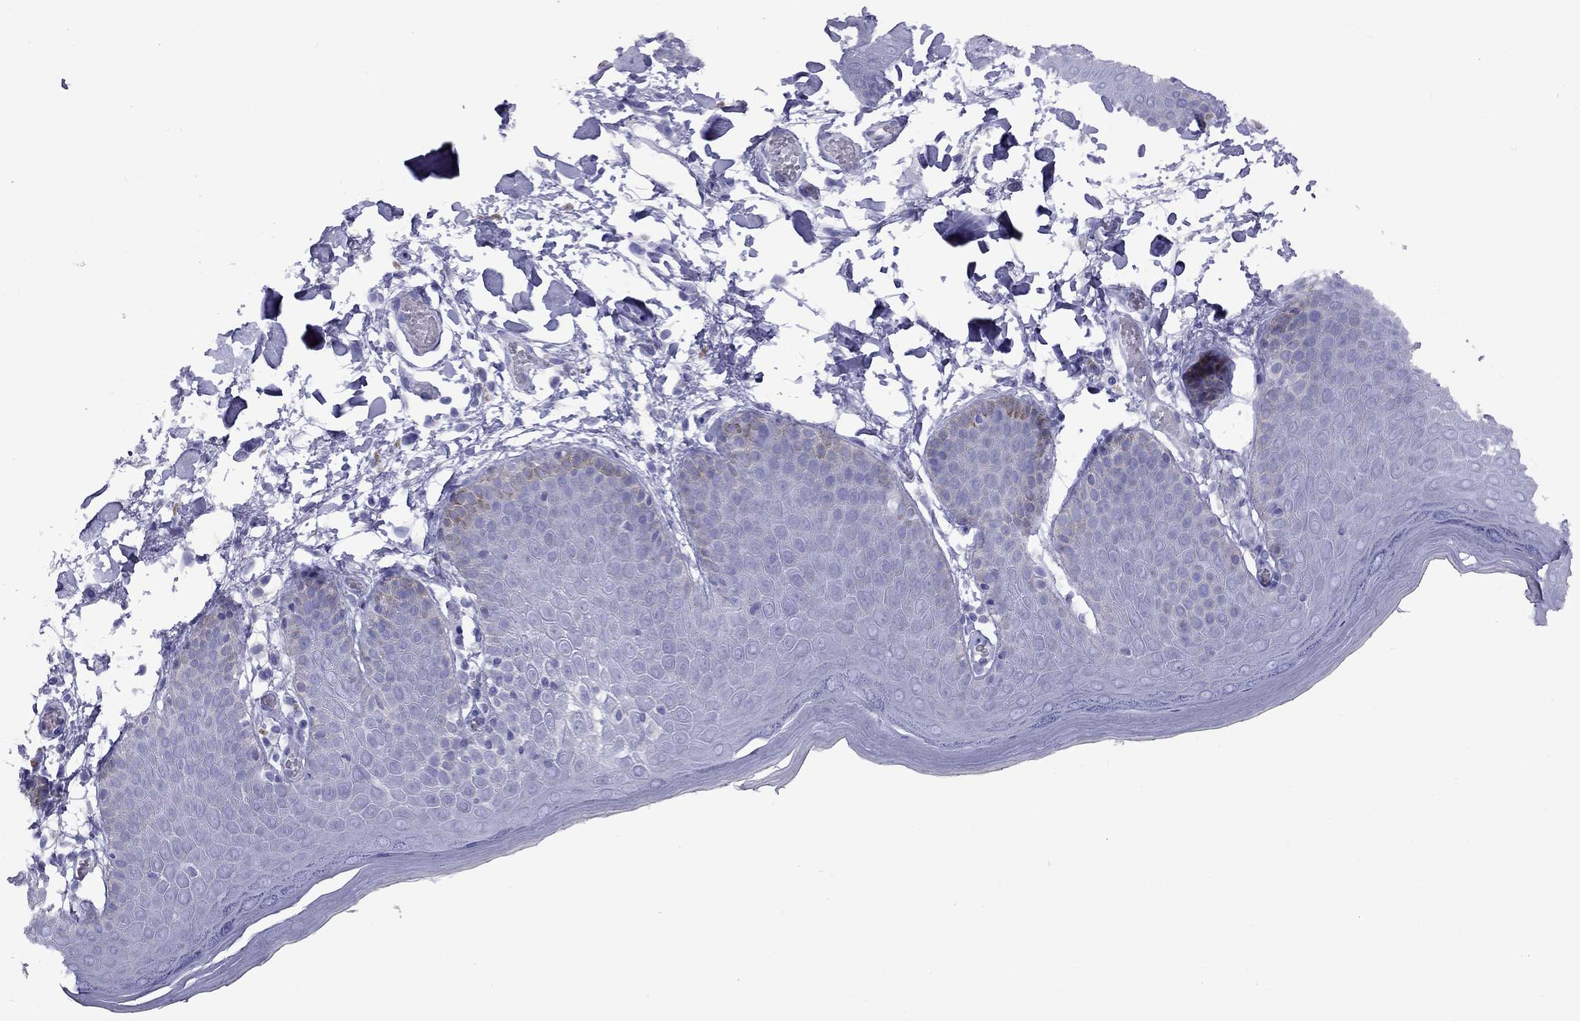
{"staining": {"intensity": "negative", "quantity": "none", "location": "none"}, "tissue": "skin", "cell_type": "Epidermal cells", "image_type": "normal", "snomed": [{"axis": "morphology", "description": "Normal tissue, NOS"}, {"axis": "topography", "description": "Anal"}], "caption": "High power microscopy histopathology image of an IHC histopathology image of benign skin, revealing no significant staining in epidermal cells.", "gene": "FSCN3", "patient": {"sex": "male", "age": 53}}